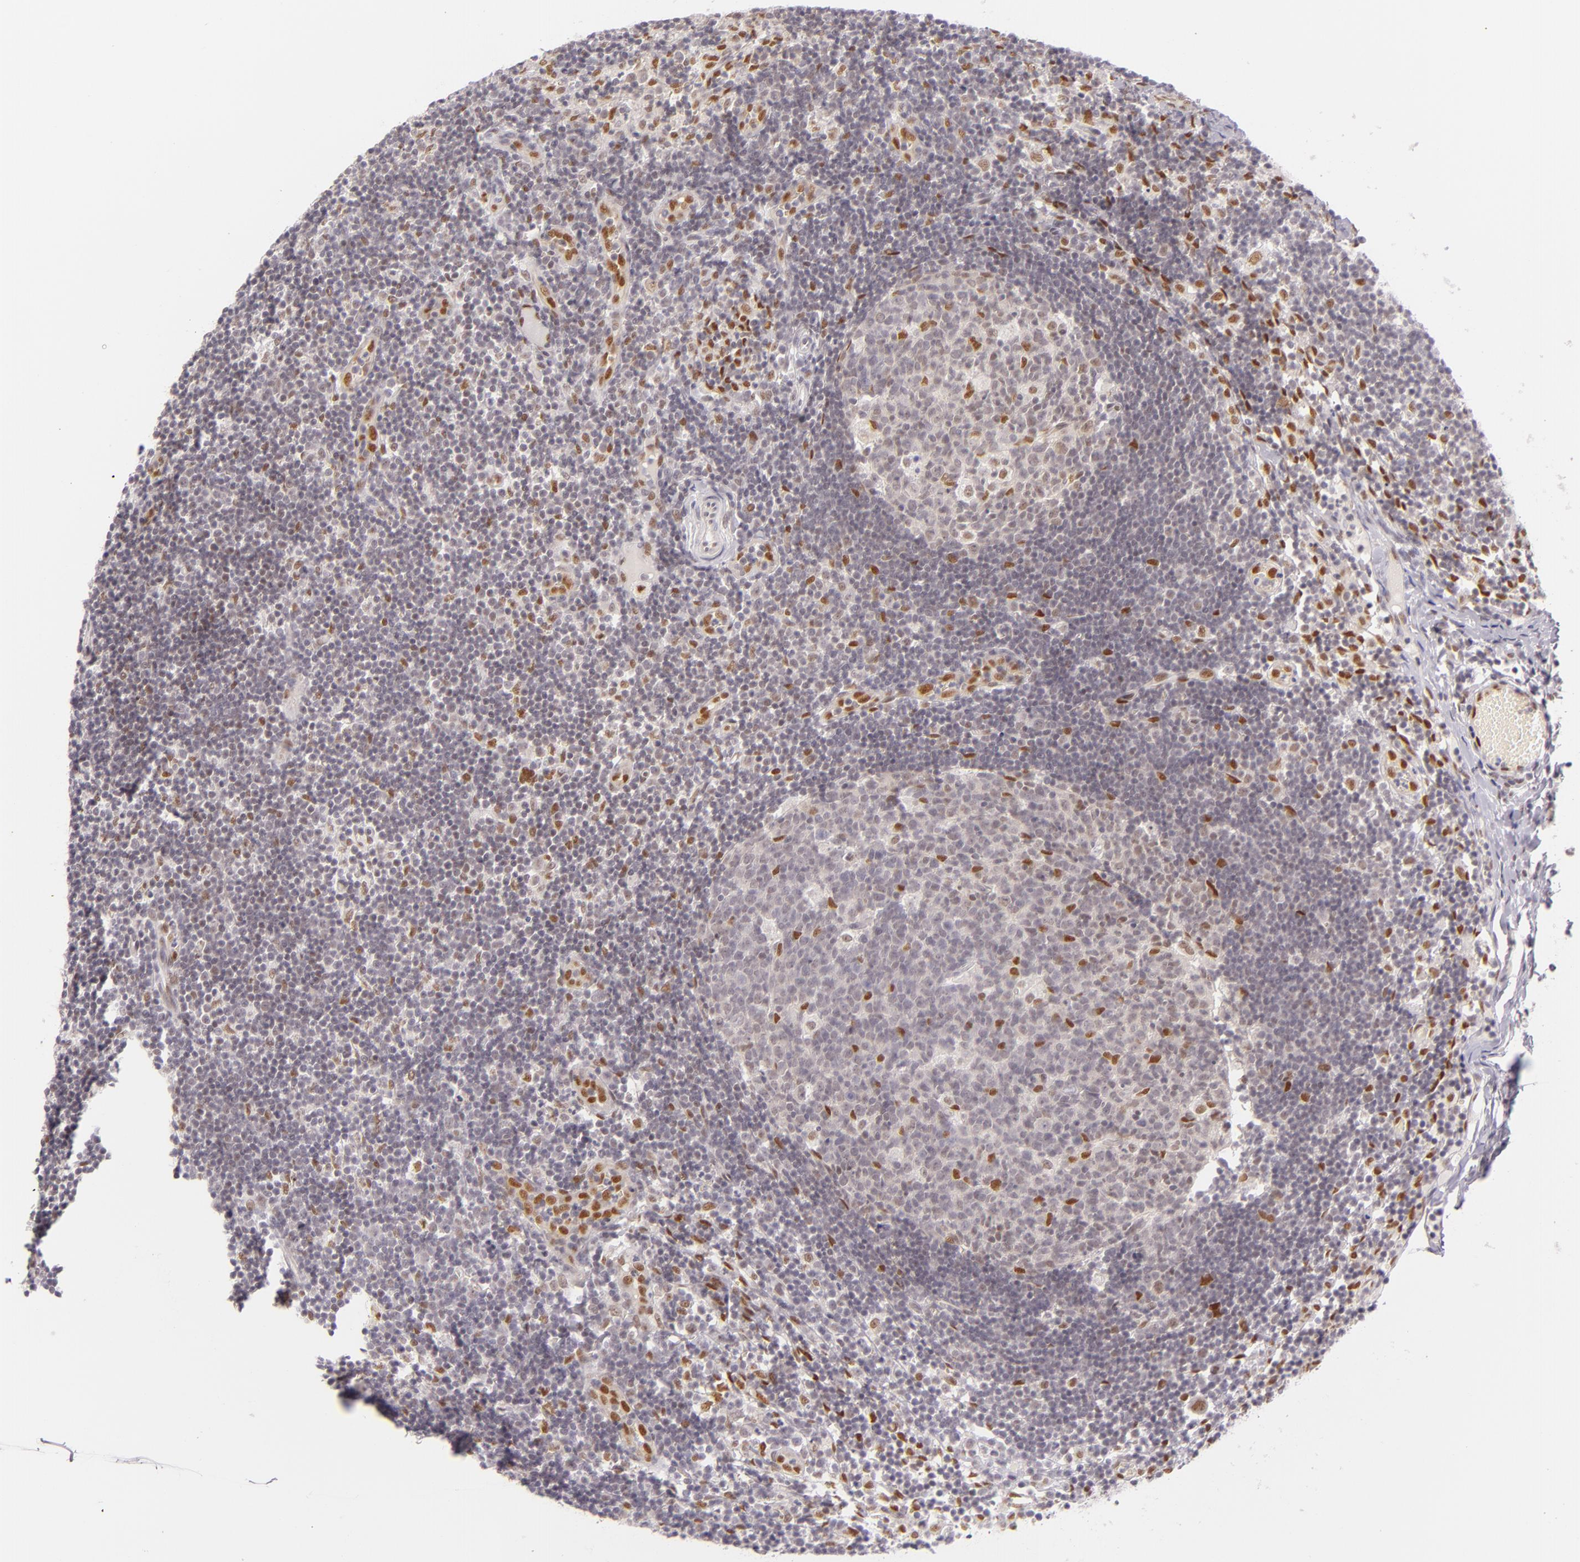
{"staining": {"intensity": "moderate", "quantity": "25%-75%", "location": "nuclear"}, "tissue": "lymph node", "cell_type": "Germinal center cells", "image_type": "normal", "snomed": [{"axis": "morphology", "description": "Normal tissue, NOS"}, {"axis": "morphology", "description": "Inflammation, NOS"}, {"axis": "topography", "description": "Lymph node"}, {"axis": "topography", "description": "Salivary gland"}], "caption": "Germinal center cells exhibit moderate nuclear staining in about 25%-75% of cells in normal lymph node.", "gene": "BCL3", "patient": {"sex": "male", "age": 3}}